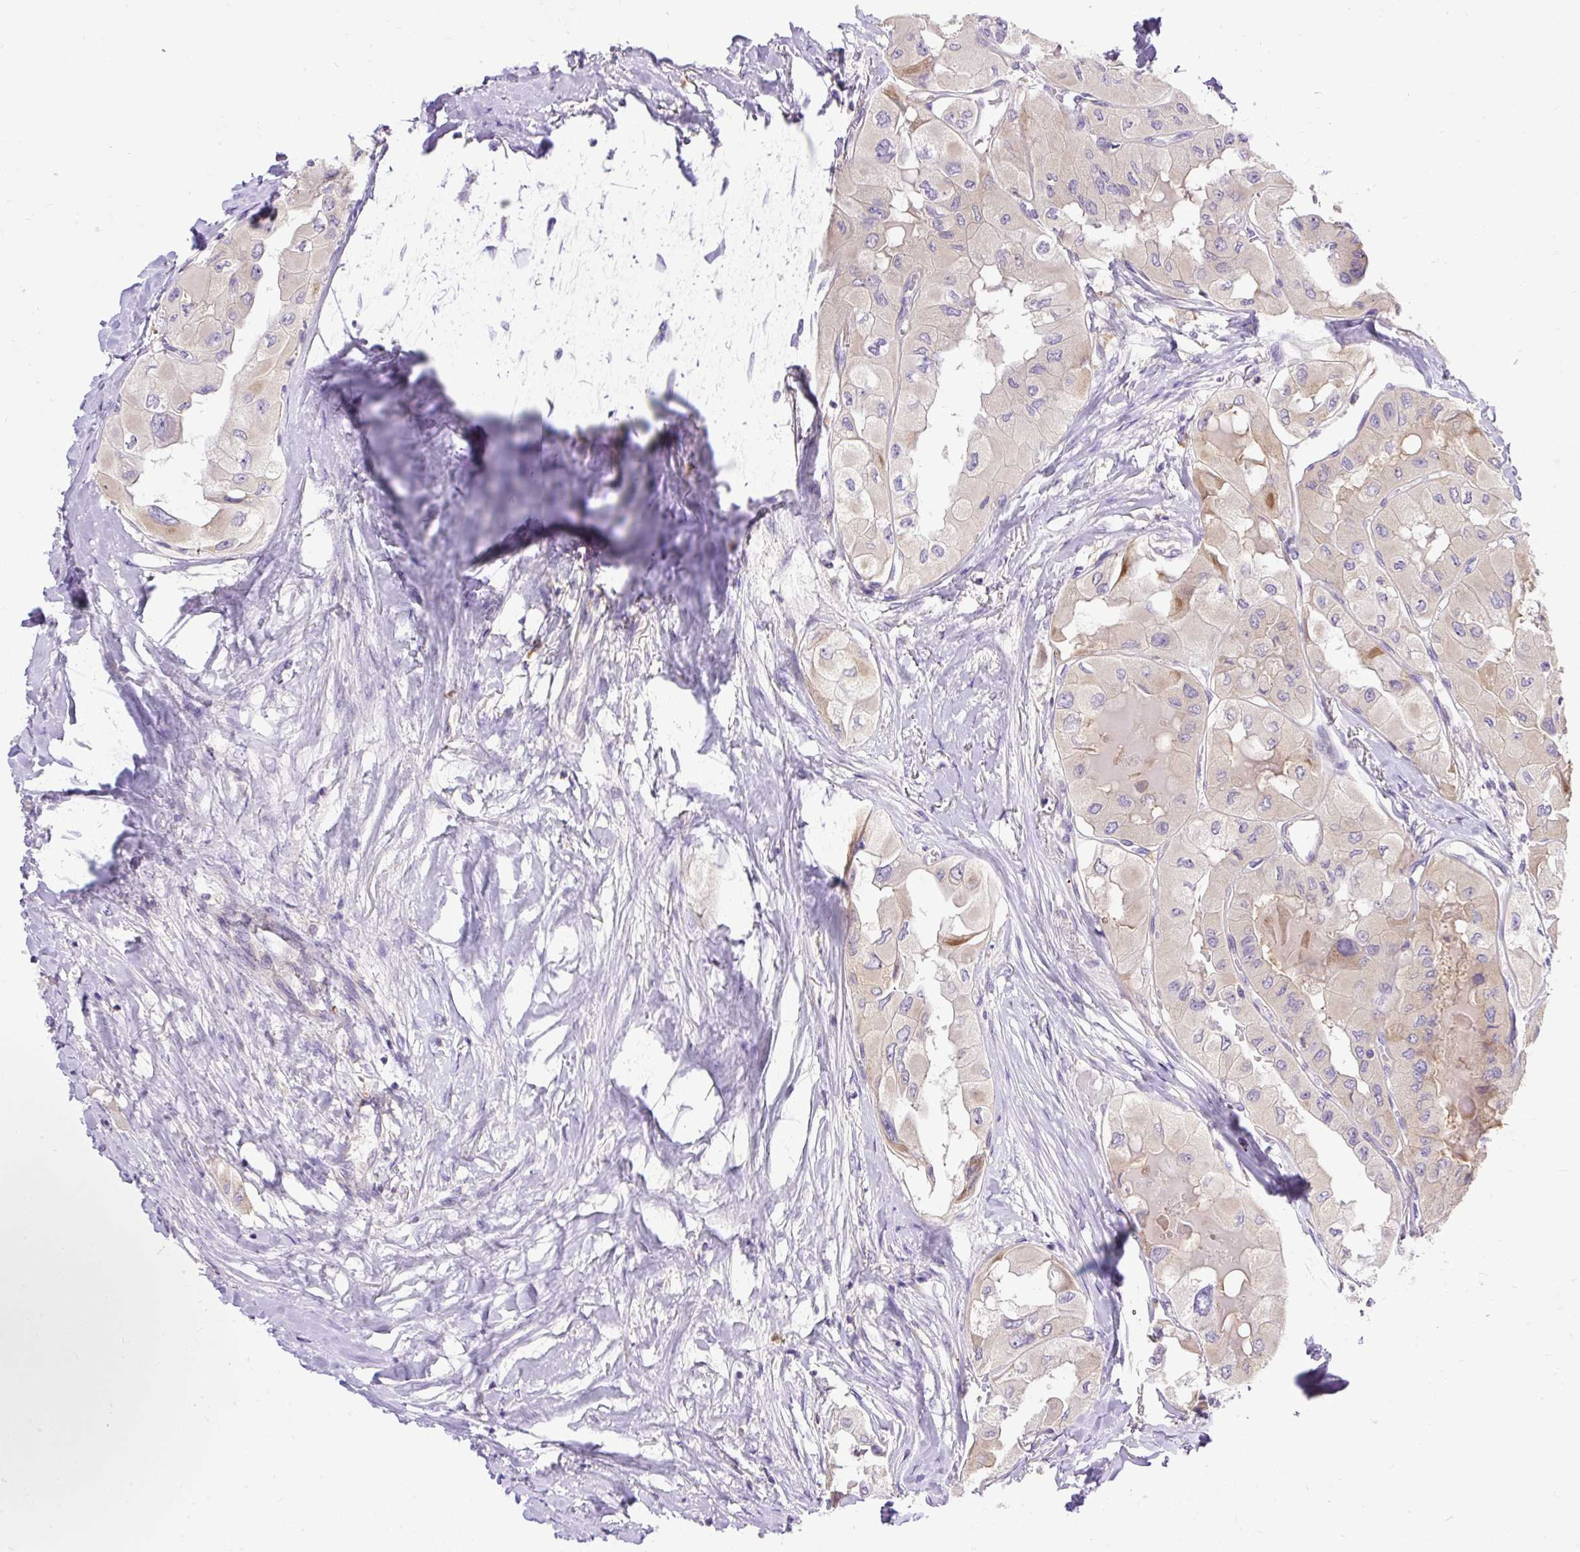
{"staining": {"intensity": "weak", "quantity": "<25%", "location": "cytoplasmic/membranous"}, "tissue": "thyroid cancer", "cell_type": "Tumor cells", "image_type": "cancer", "snomed": [{"axis": "morphology", "description": "Normal tissue, NOS"}, {"axis": "morphology", "description": "Papillary adenocarcinoma, NOS"}, {"axis": "topography", "description": "Thyroid gland"}], "caption": "DAB (3,3'-diaminobenzidine) immunohistochemical staining of human papillary adenocarcinoma (thyroid) exhibits no significant expression in tumor cells.", "gene": "HEXB", "patient": {"sex": "female", "age": 59}}